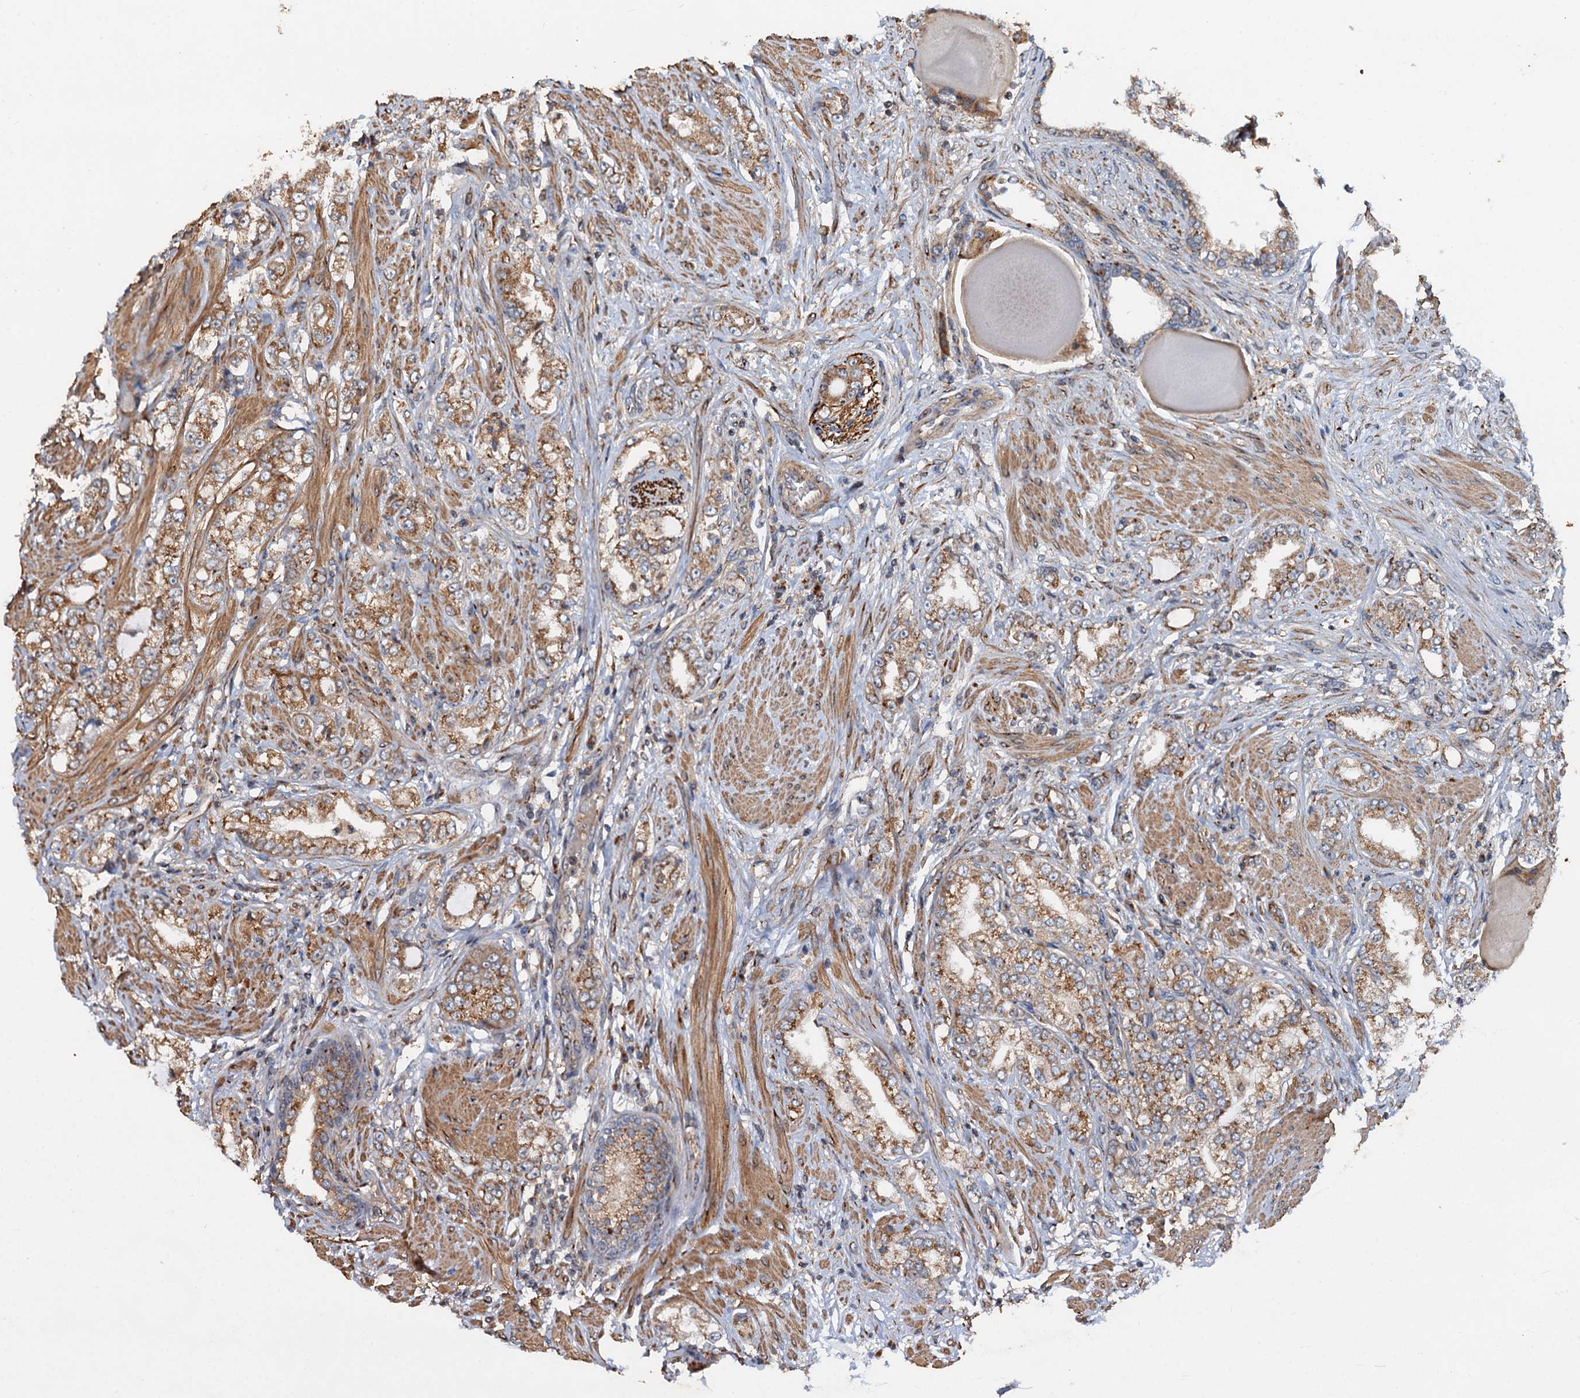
{"staining": {"intensity": "moderate", "quantity": ">75%", "location": "cytoplasmic/membranous"}, "tissue": "prostate cancer", "cell_type": "Tumor cells", "image_type": "cancer", "snomed": [{"axis": "morphology", "description": "Adenocarcinoma, High grade"}, {"axis": "topography", "description": "Prostate"}], "caption": "Prostate cancer tissue exhibits moderate cytoplasmic/membranous positivity in about >75% of tumor cells", "gene": "ANKRD26", "patient": {"sex": "male", "age": 64}}